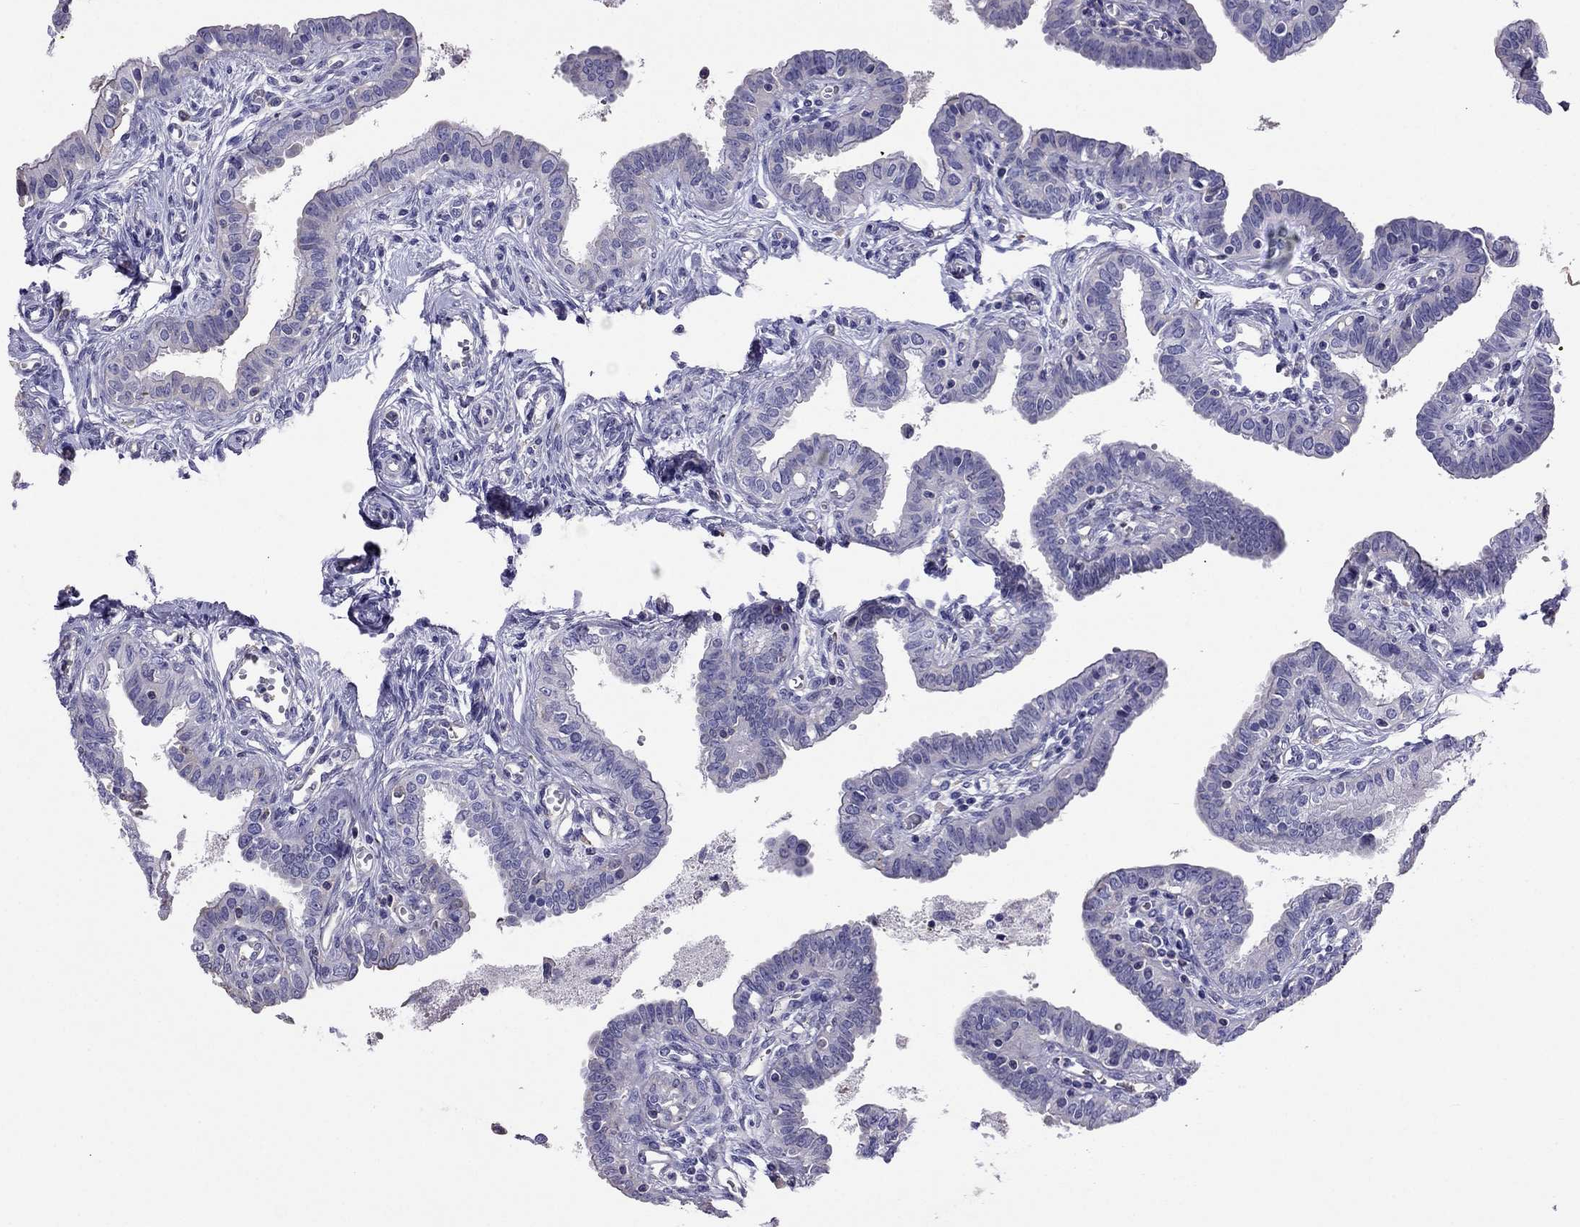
{"staining": {"intensity": "negative", "quantity": "none", "location": "none"}, "tissue": "fallopian tube", "cell_type": "Glandular cells", "image_type": "normal", "snomed": [{"axis": "morphology", "description": "Normal tissue, NOS"}, {"axis": "morphology", "description": "Carcinoma, endometroid"}, {"axis": "topography", "description": "Fallopian tube"}, {"axis": "topography", "description": "Ovary"}], "caption": "A photomicrograph of fallopian tube stained for a protein exhibits no brown staining in glandular cells.", "gene": "TBC1D21", "patient": {"sex": "female", "age": 42}}